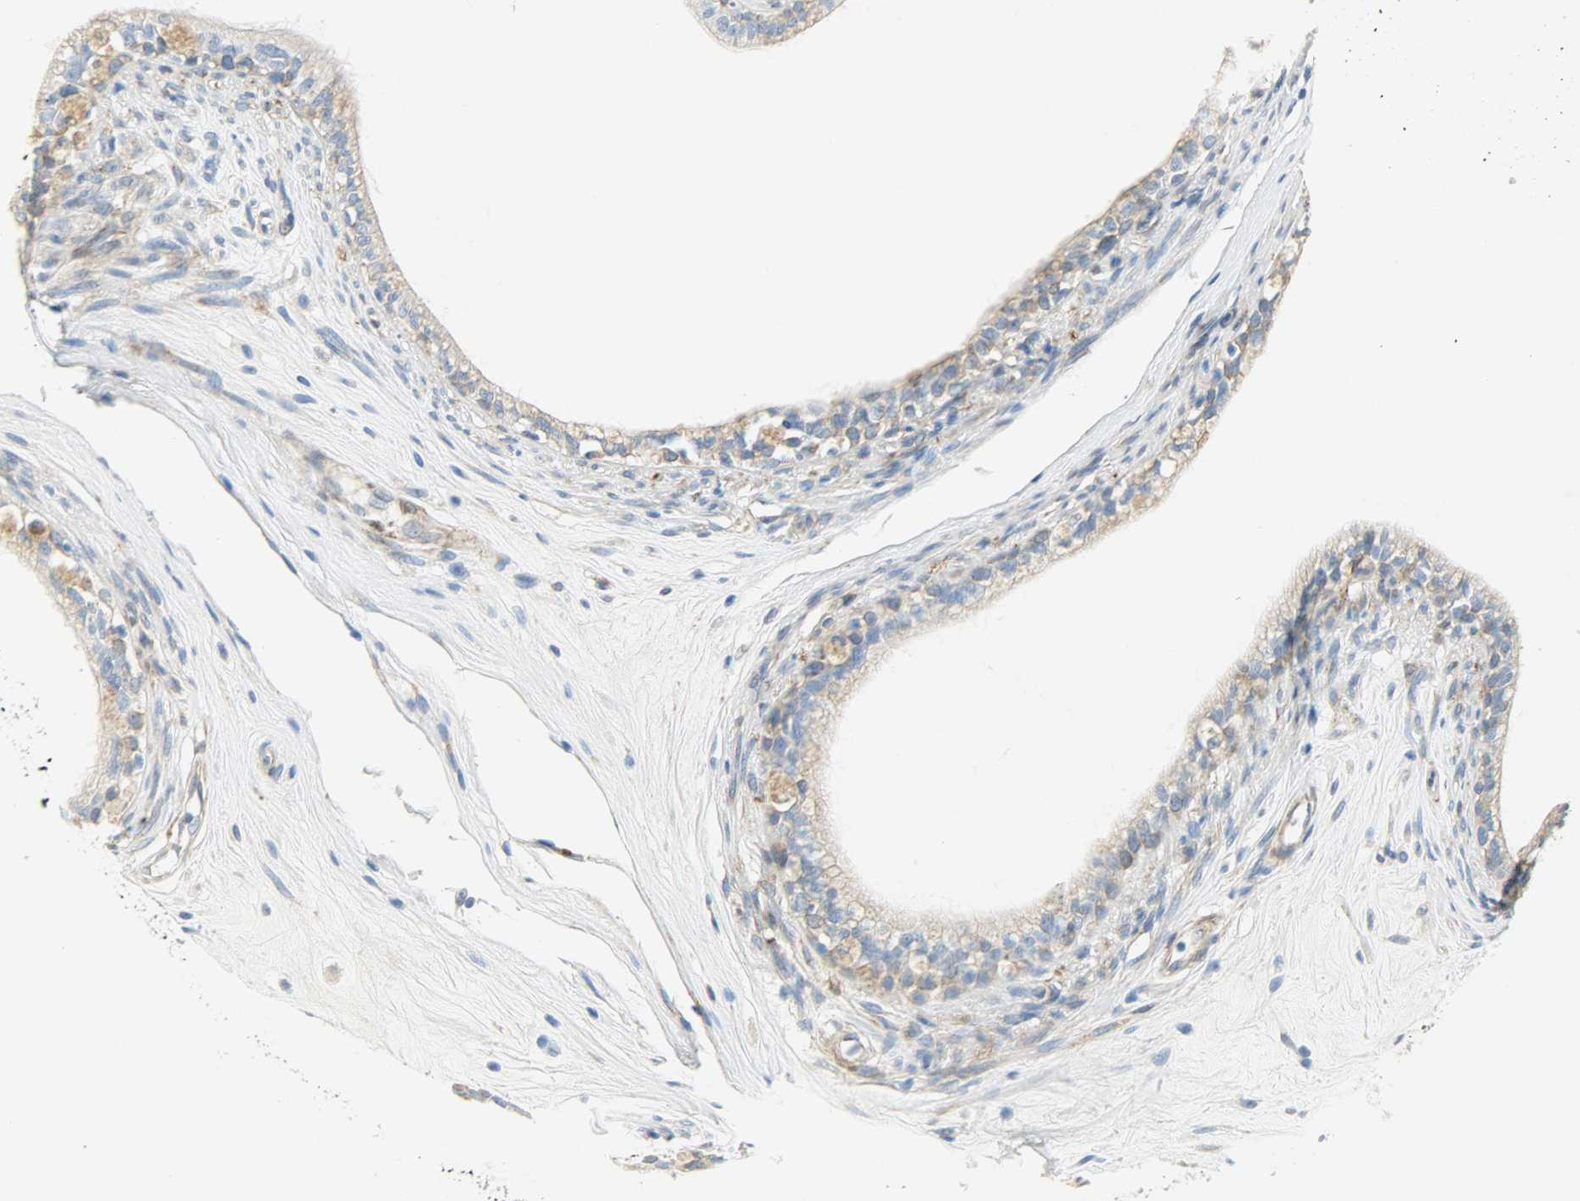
{"staining": {"intensity": "moderate", "quantity": ">75%", "location": "cytoplasmic/membranous"}, "tissue": "epididymis", "cell_type": "Glandular cells", "image_type": "normal", "snomed": [{"axis": "morphology", "description": "Normal tissue, NOS"}, {"axis": "morphology", "description": "Inflammation, NOS"}, {"axis": "topography", "description": "Epididymis"}], "caption": "The photomicrograph shows a brown stain indicating the presence of a protein in the cytoplasmic/membranous of glandular cells in epididymis. (DAB = brown stain, brightfield microscopy at high magnification).", "gene": "PKD2", "patient": {"sex": "male", "age": 84}}